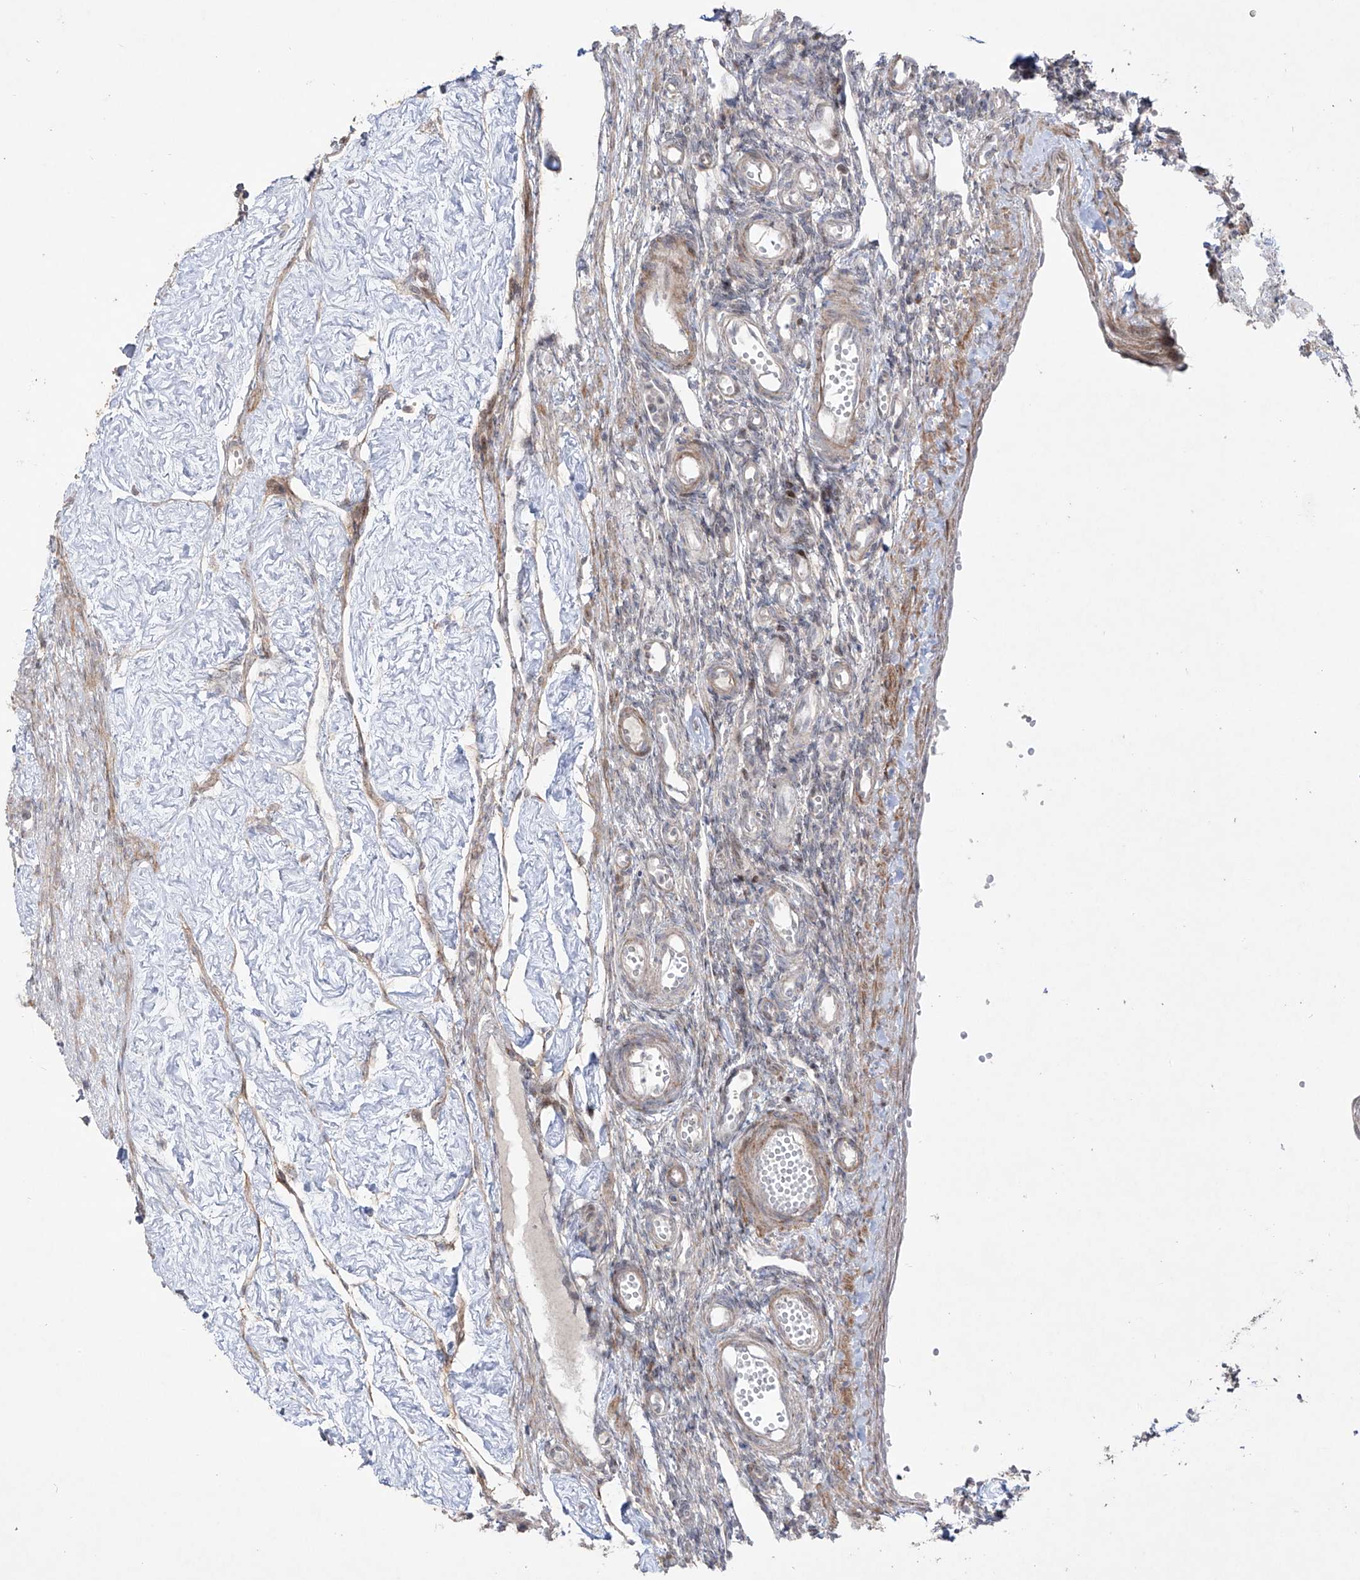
{"staining": {"intensity": "negative", "quantity": "none", "location": "none"}, "tissue": "ovary", "cell_type": "Ovarian stroma cells", "image_type": "normal", "snomed": [{"axis": "morphology", "description": "Normal tissue, NOS"}, {"axis": "morphology", "description": "Cyst, NOS"}, {"axis": "topography", "description": "Ovary"}], "caption": "Immunohistochemistry (IHC) histopathology image of normal ovary: ovary stained with DAB (3,3'-diaminobenzidine) exhibits no significant protein expression in ovarian stroma cells.", "gene": "YKT6", "patient": {"sex": "female", "age": 33}}